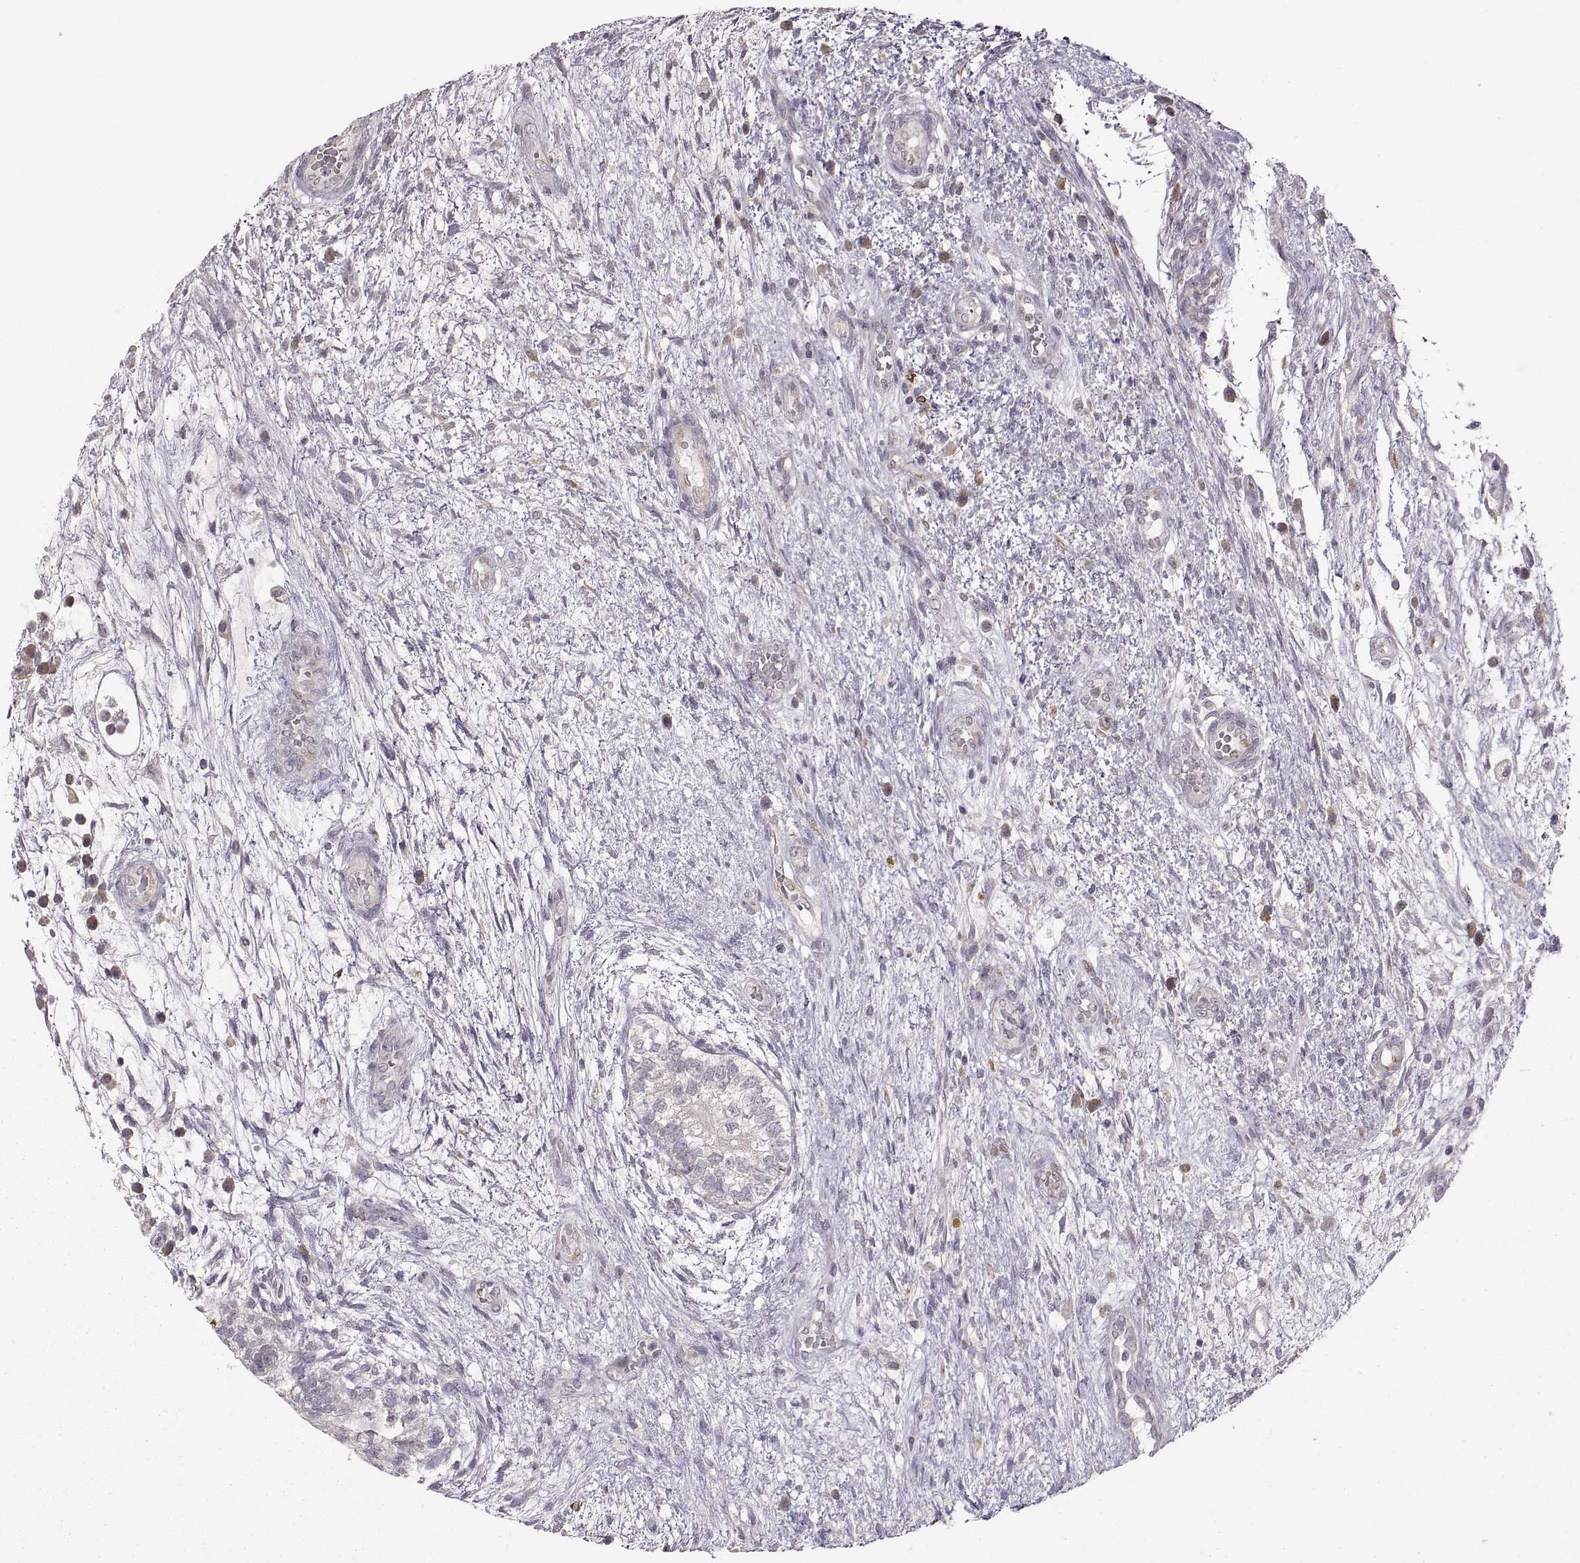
{"staining": {"intensity": "moderate", "quantity": "<25%", "location": "cytoplasmic/membranous"}, "tissue": "testis cancer", "cell_type": "Tumor cells", "image_type": "cancer", "snomed": [{"axis": "morphology", "description": "Normal tissue, NOS"}, {"axis": "morphology", "description": "Carcinoma, Embryonal, NOS"}, {"axis": "topography", "description": "Testis"}, {"axis": "topography", "description": "Epididymis"}], "caption": "Moderate cytoplasmic/membranous staining is appreciated in about <25% of tumor cells in embryonal carcinoma (testis).", "gene": "HMGCR", "patient": {"sex": "male", "age": 32}}